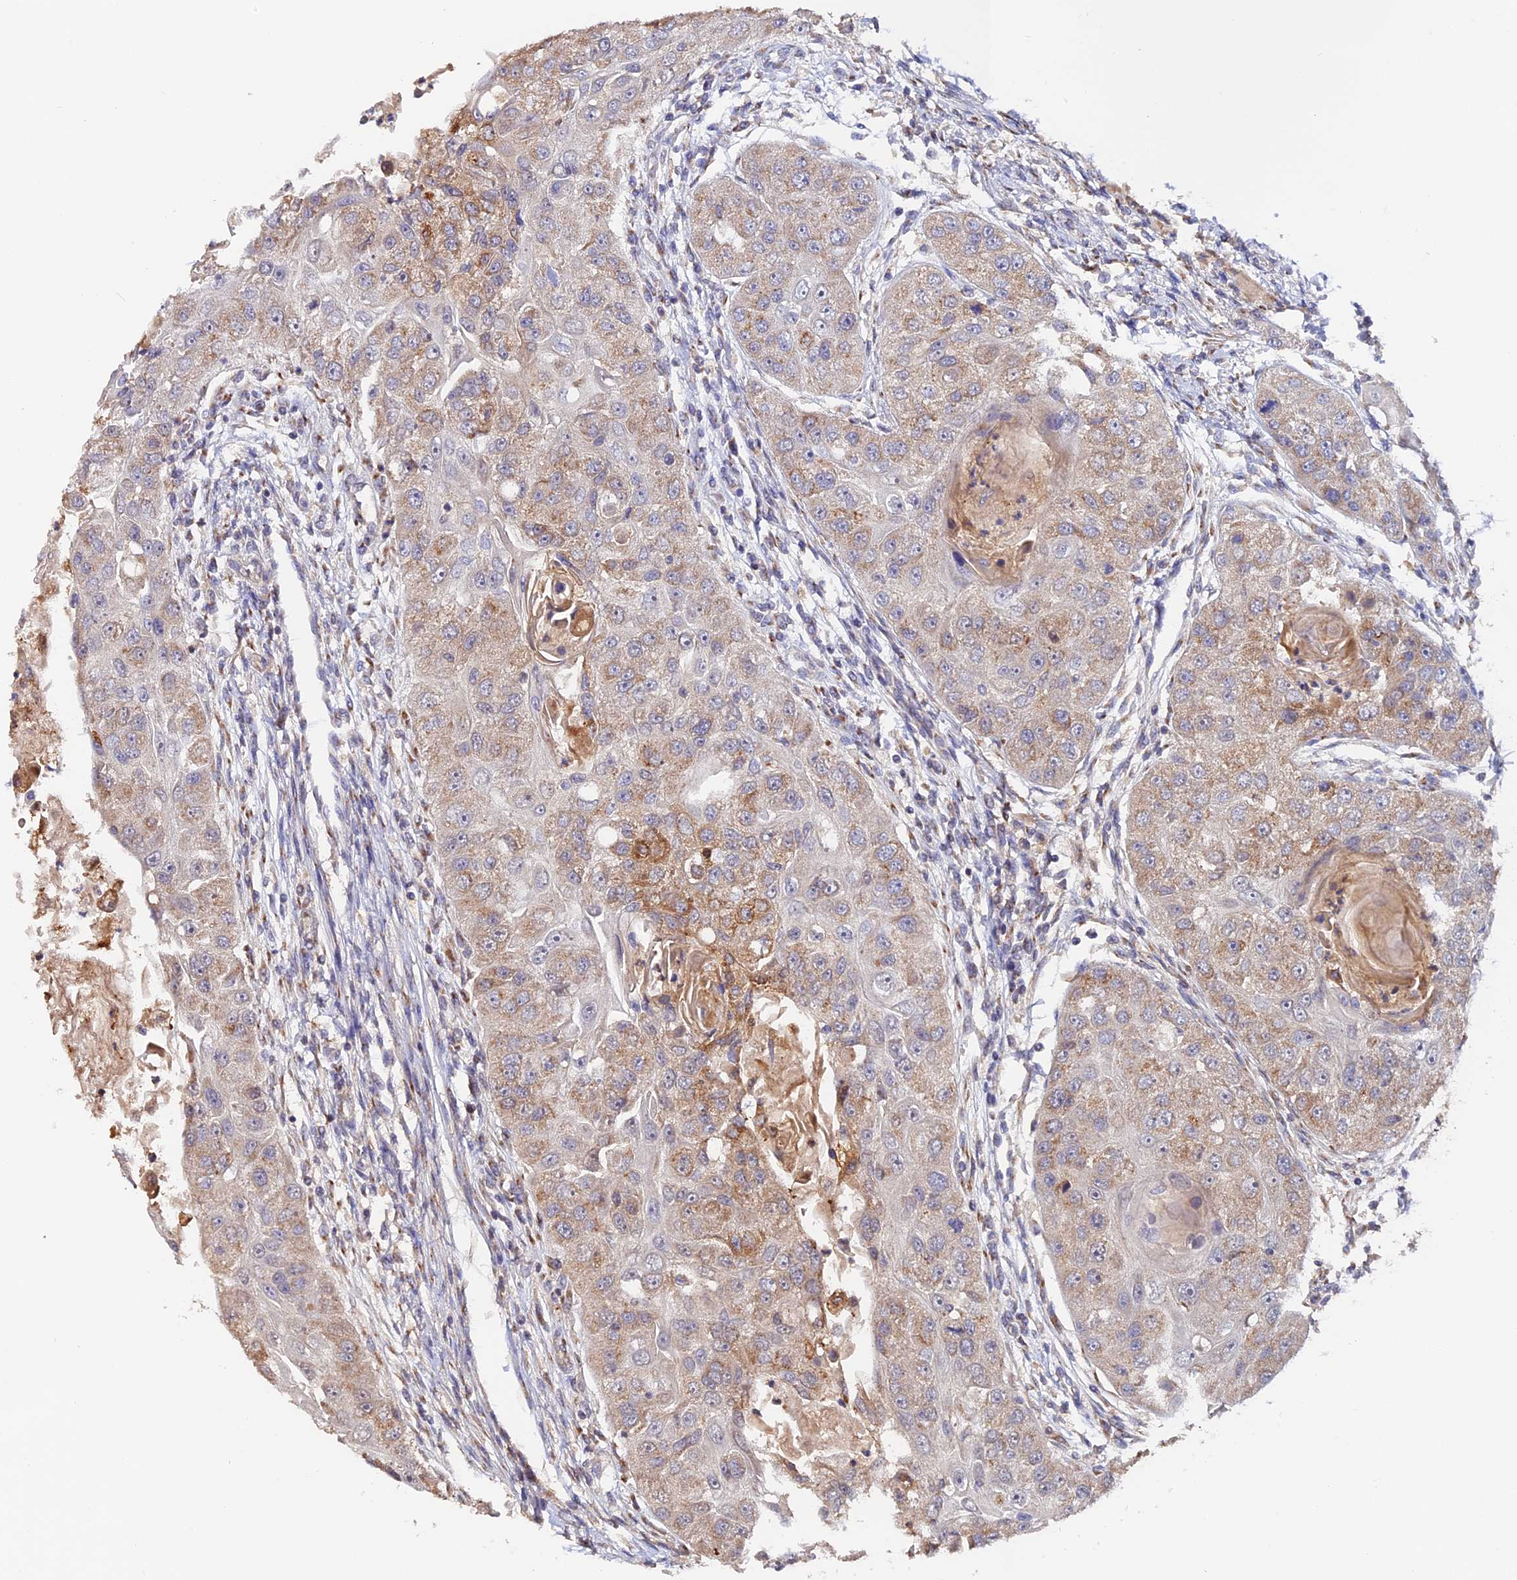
{"staining": {"intensity": "moderate", "quantity": "25%-75%", "location": "cytoplasmic/membranous"}, "tissue": "head and neck cancer", "cell_type": "Tumor cells", "image_type": "cancer", "snomed": [{"axis": "morphology", "description": "Normal tissue, NOS"}, {"axis": "morphology", "description": "Squamous cell carcinoma, NOS"}, {"axis": "topography", "description": "Skeletal muscle"}, {"axis": "topography", "description": "Head-Neck"}], "caption": "This micrograph displays immunohistochemistry (IHC) staining of human head and neck cancer, with medium moderate cytoplasmic/membranous positivity in approximately 25%-75% of tumor cells.", "gene": "TANGO6", "patient": {"sex": "male", "age": 51}}